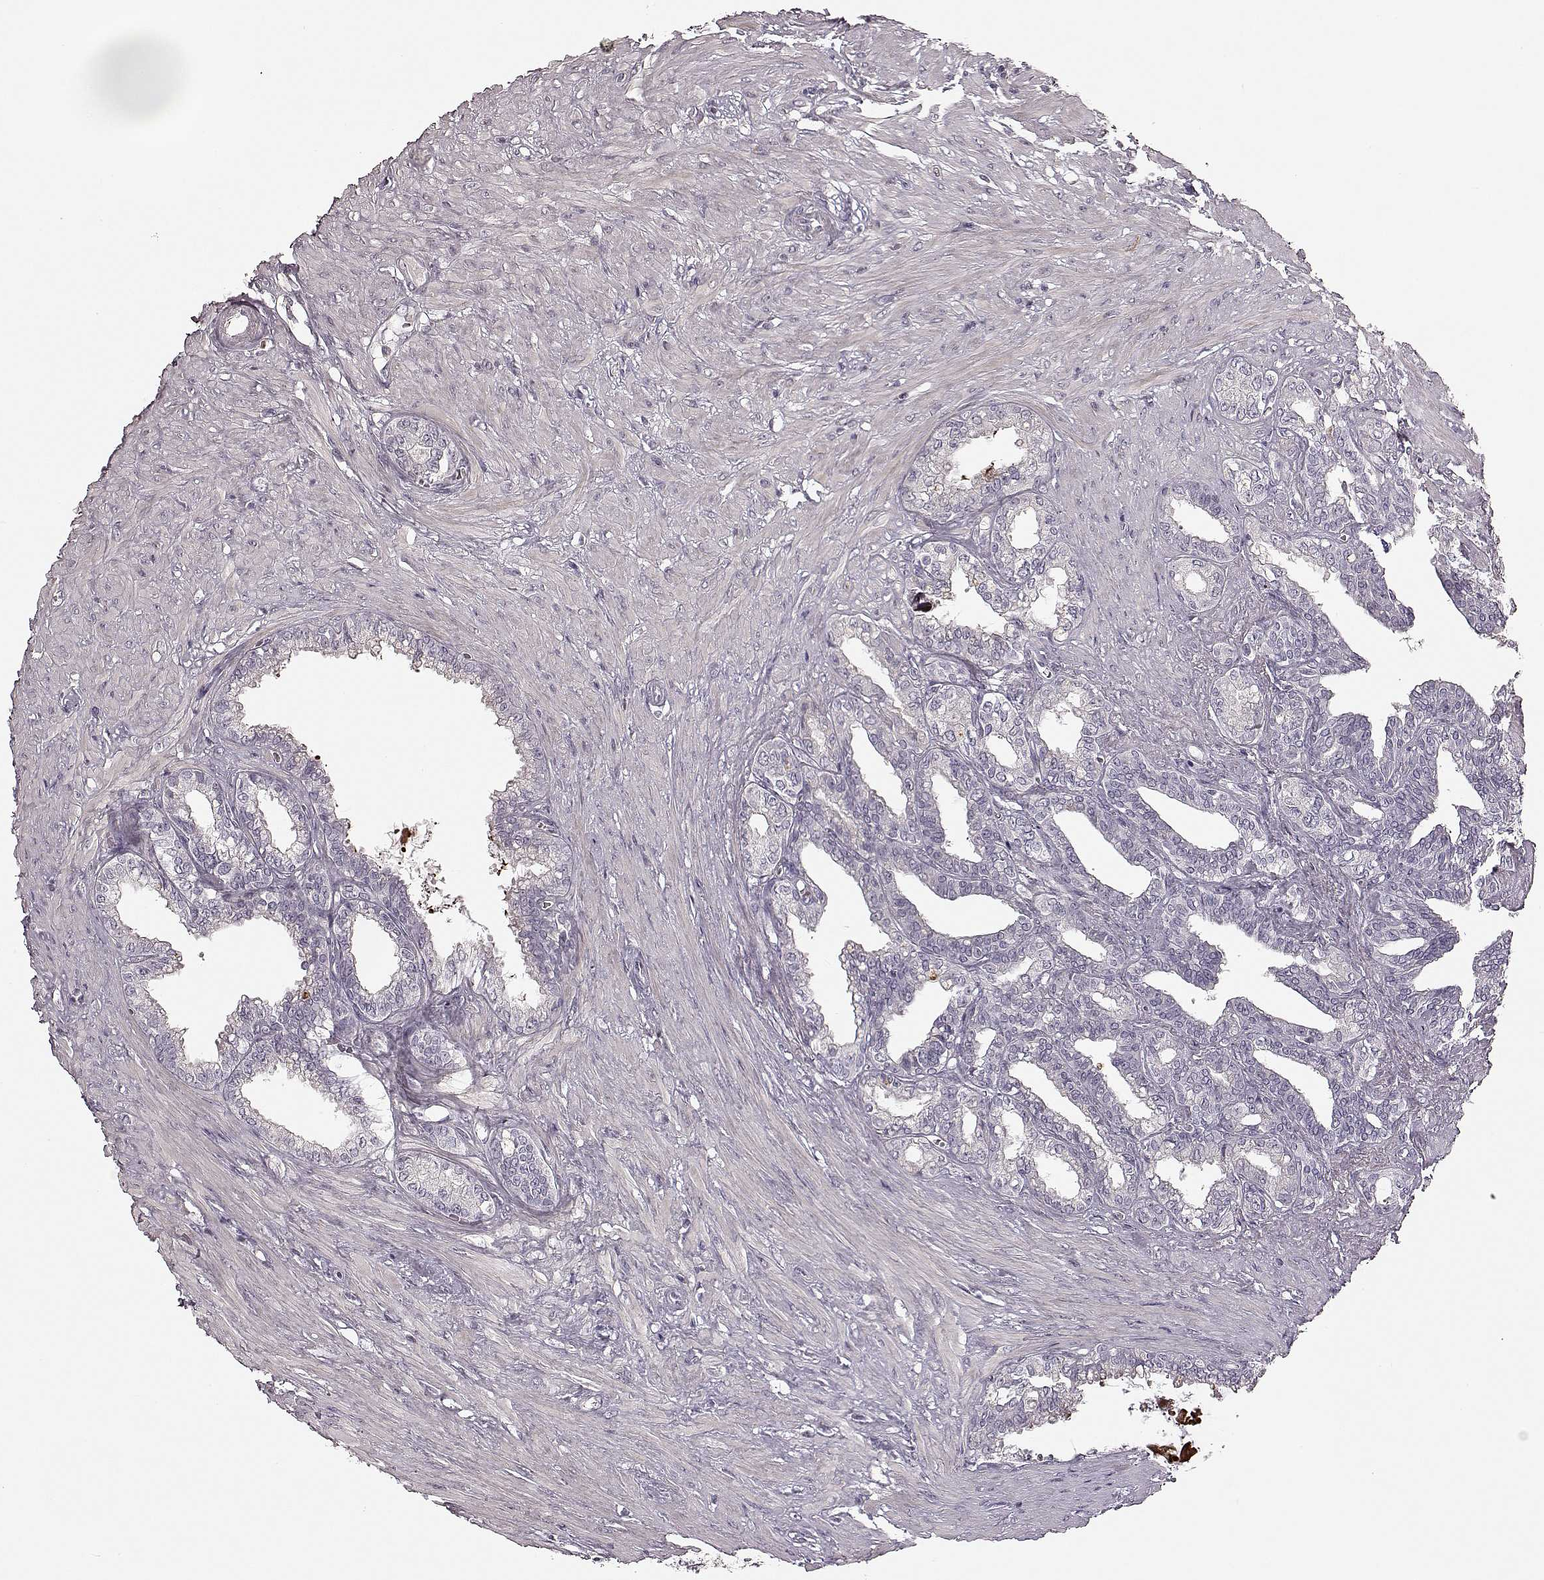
{"staining": {"intensity": "negative", "quantity": "none", "location": "none"}, "tissue": "seminal vesicle", "cell_type": "Glandular cells", "image_type": "normal", "snomed": [{"axis": "morphology", "description": "Normal tissue, NOS"}, {"axis": "morphology", "description": "Urothelial carcinoma, NOS"}, {"axis": "topography", "description": "Urinary bladder"}, {"axis": "topography", "description": "Seminal veicle"}], "caption": "A histopathology image of seminal vesicle stained for a protein shows no brown staining in glandular cells.", "gene": "MIA", "patient": {"sex": "male", "age": 76}}